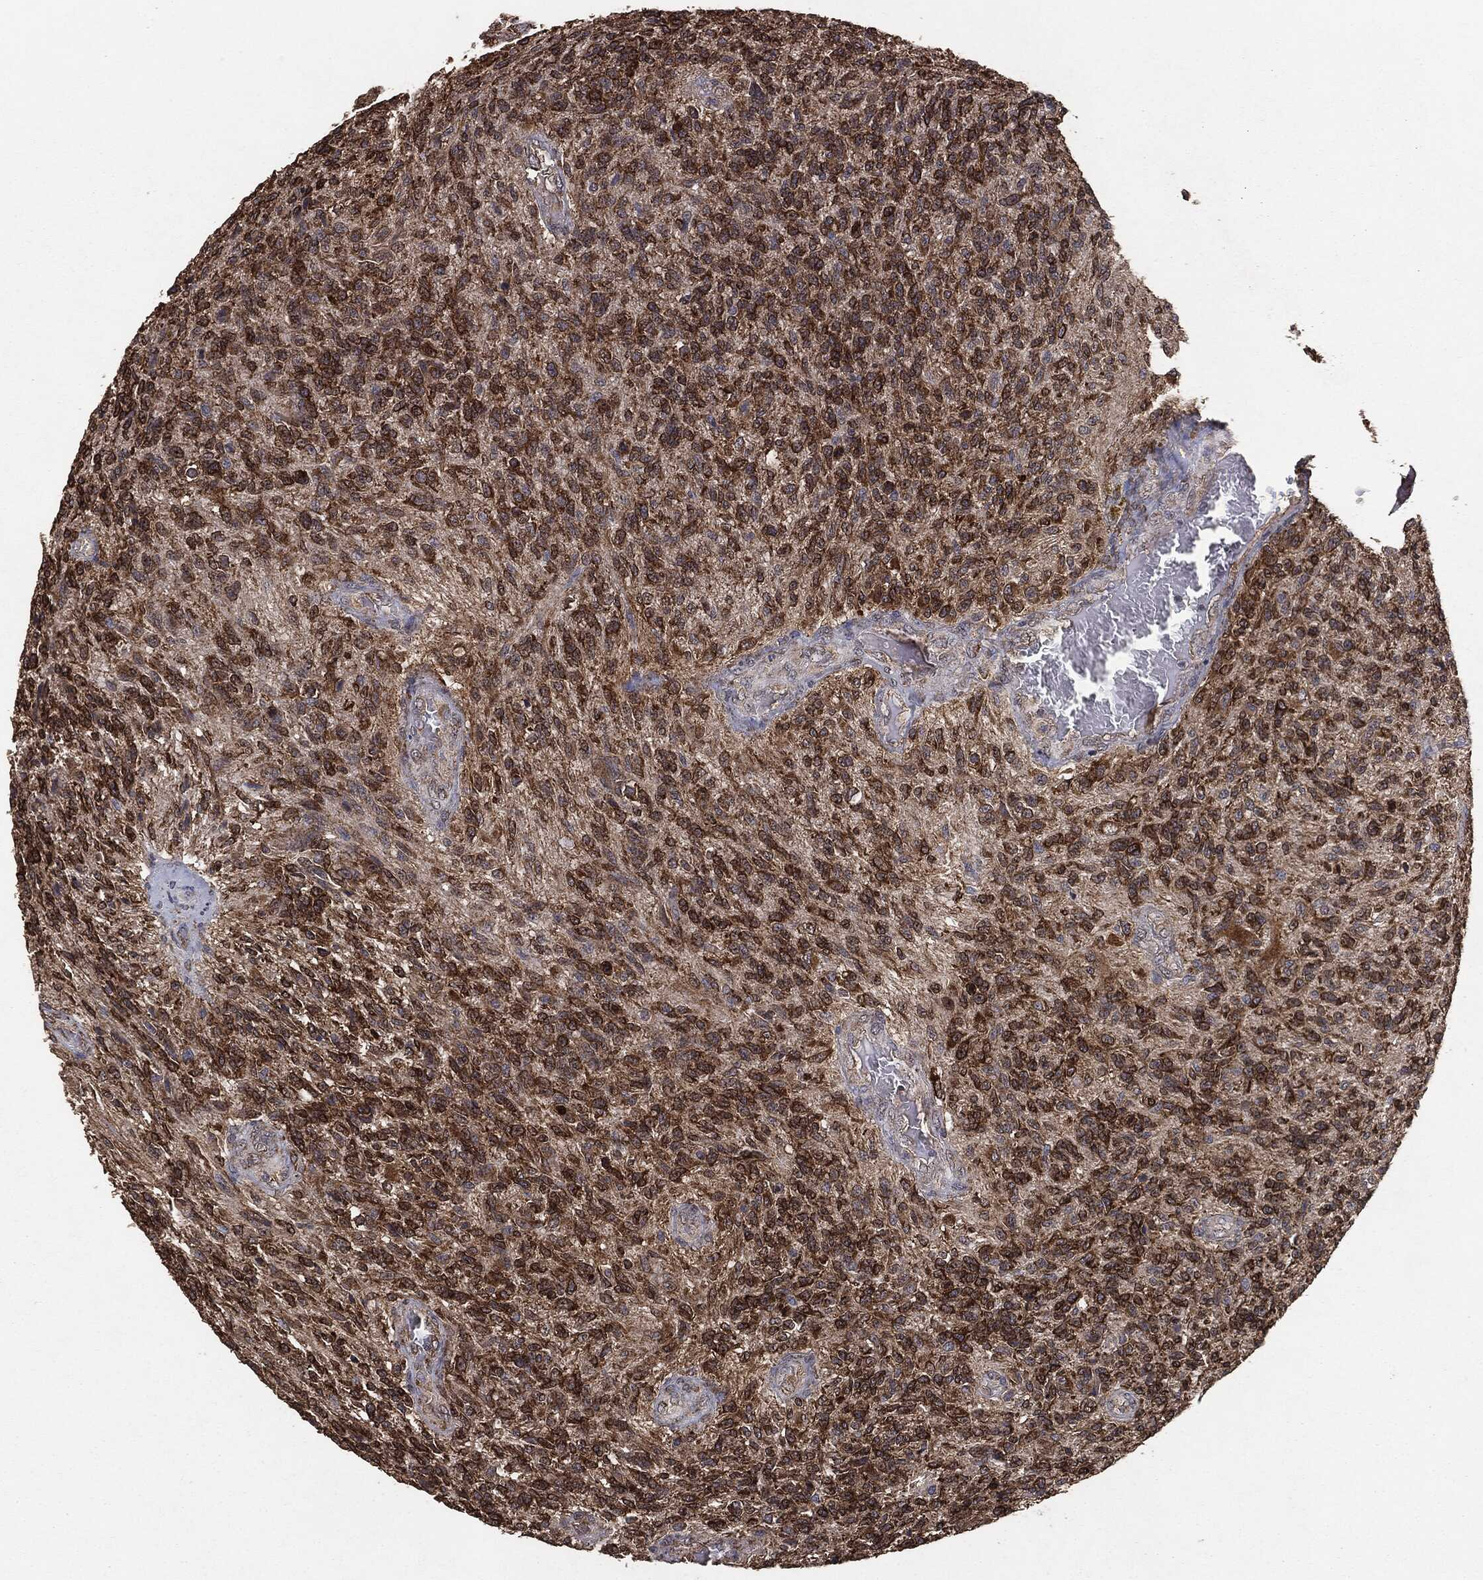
{"staining": {"intensity": "strong", "quantity": ">75%", "location": "cytoplasmic/membranous"}, "tissue": "glioma", "cell_type": "Tumor cells", "image_type": "cancer", "snomed": [{"axis": "morphology", "description": "Glioma, malignant, High grade"}, {"axis": "topography", "description": "Brain"}], "caption": "There is high levels of strong cytoplasmic/membranous expression in tumor cells of glioma, as demonstrated by immunohistochemical staining (brown color).", "gene": "MTOR", "patient": {"sex": "male", "age": 56}}